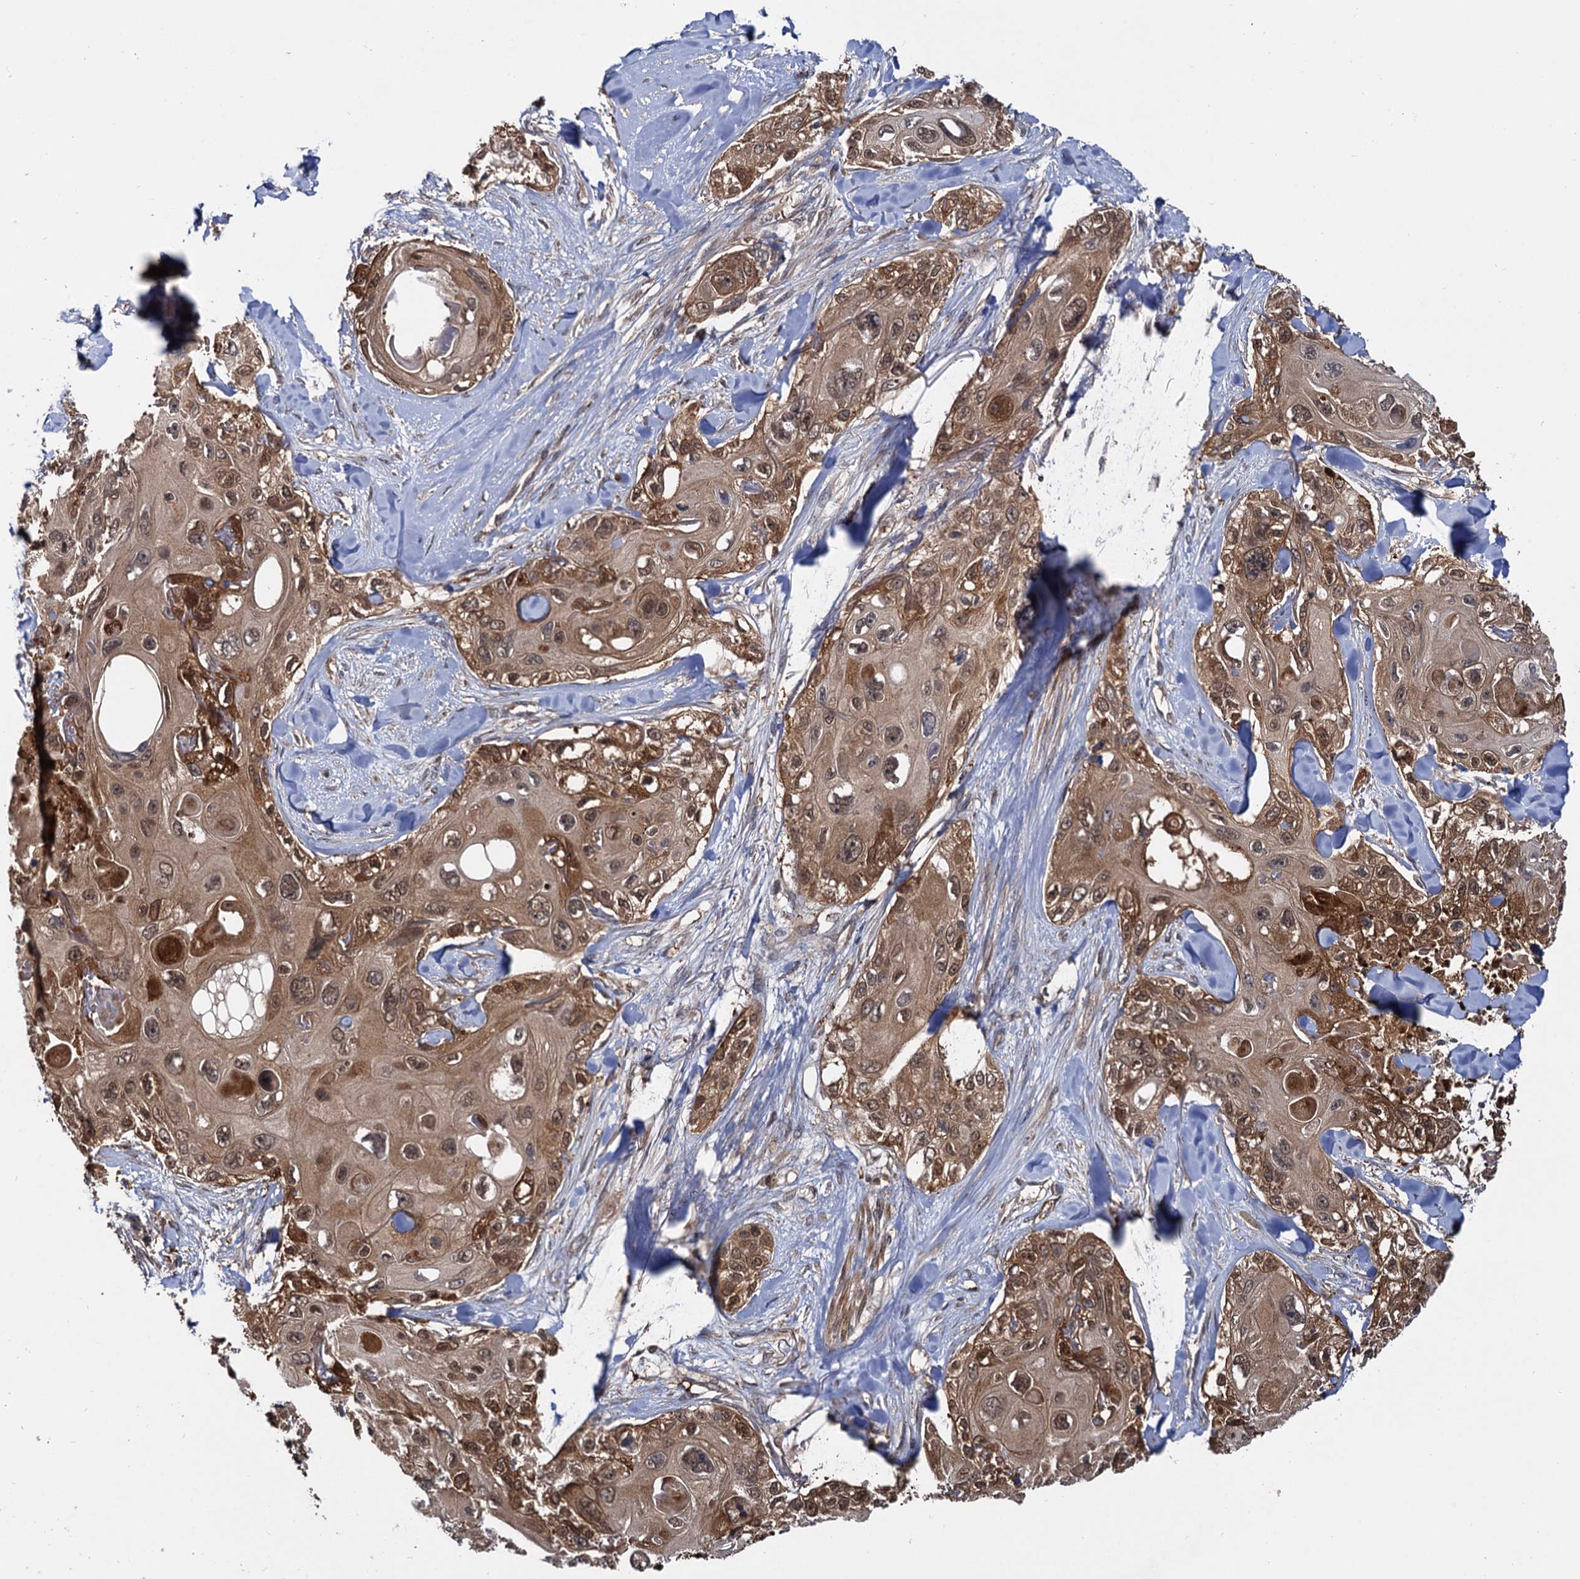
{"staining": {"intensity": "moderate", "quantity": ">75%", "location": "cytoplasmic/membranous,nuclear"}, "tissue": "skin cancer", "cell_type": "Tumor cells", "image_type": "cancer", "snomed": [{"axis": "morphology", "description": "Normal tissue, NOS"}, {"axis": "morphology", "description": "Squamous cell carcinoma, NOS"}, {"axis": "topography", "description": "Skin"}], "caption": "Approximately >75% of tumor cells in human skin squamous cell carcinoma exhibit moderate cytoplasmic/membranous and nuclear protein positivity as visualized by brown immunohistochemical staining.", "gene": "SELENOP", "patient": {"sex": "male", "age": 72}}